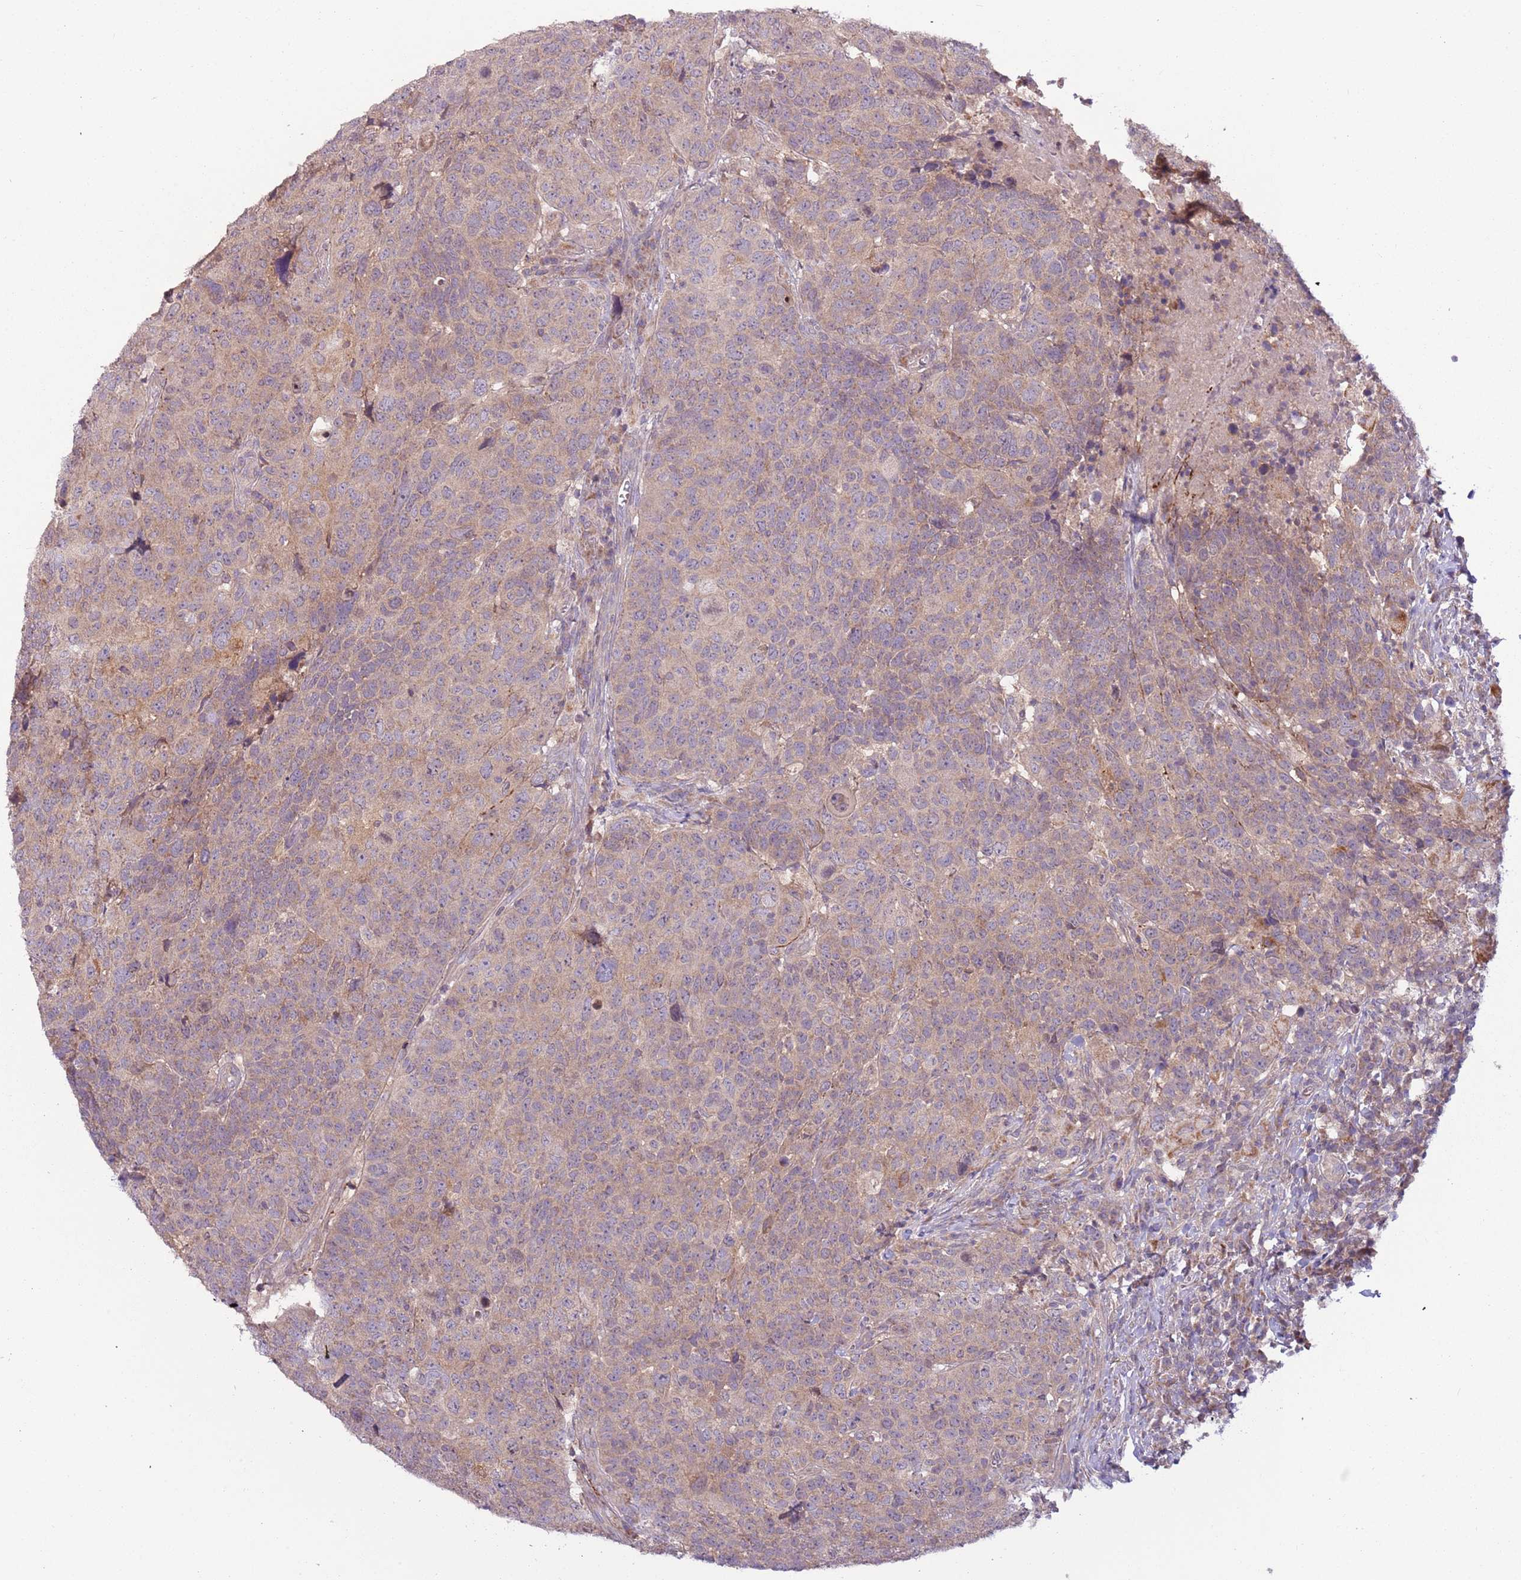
{"staining": {"intensity": "weak", "quantity": "25%-75%", "location": "cytoplasmic/membranous"}, "tissue": "head and neck cancer", "cell_type": "Tumor cells", "image_type": "cancer", "snomed": [{"axis": "morphology", "description": "Normal tissue, NOS"}, {"axis": "morphology", "description": "Squamous cell carcinoma, NOS"}, {"axis": "topography", "description": "Skeletal muscle"}, {"axis": "topography", "description": "Vascular tissue"}, {"axis": "topography", "description": "Peripheral nerve tissue"}, {"axis": "topography", "description": "Head-Neck"}], "caption": "Protein expression analysis of head and neck squamous cell carcinoma demonstrates weak cytoplasmic/membranous expression in about 25%-75% of tumor cells.", "gene": "DTD2", "patient": {"sex": "male", "age": 66}}